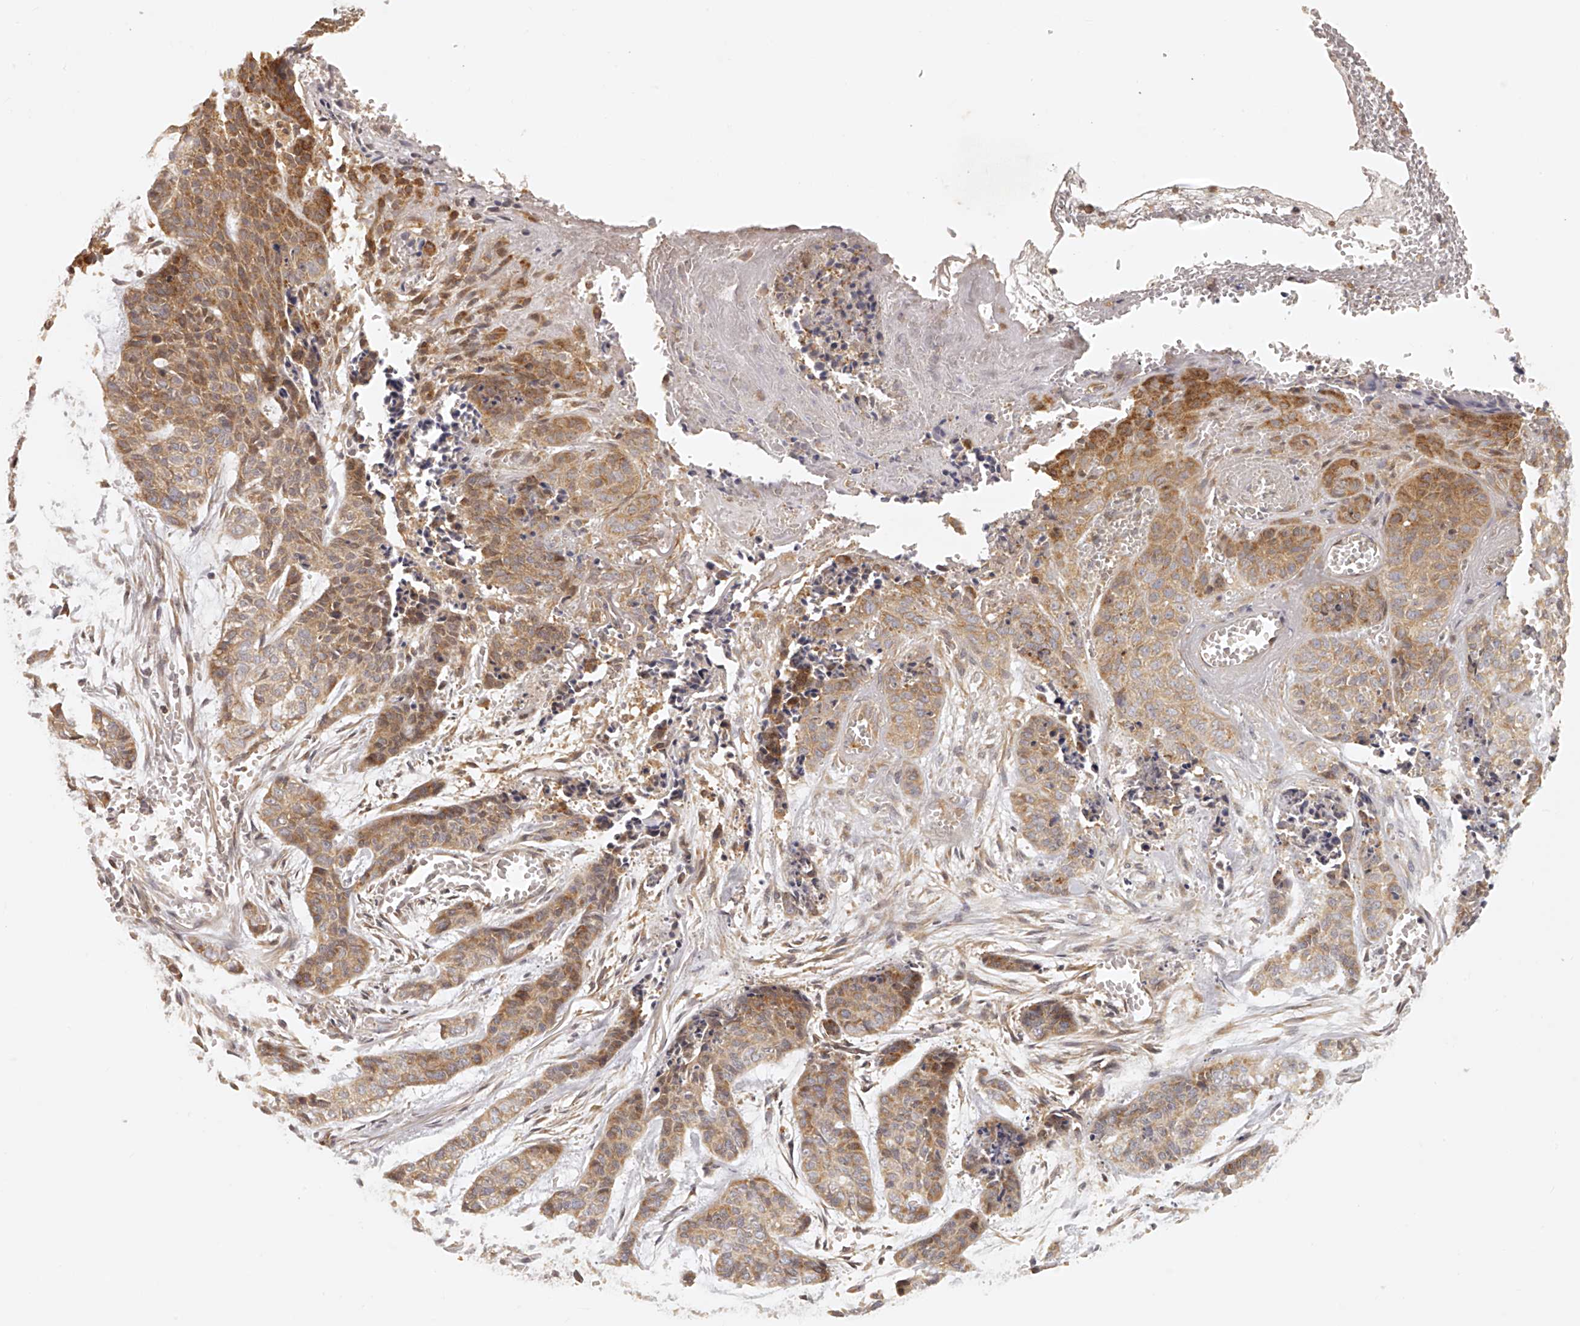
{"staining": {"intensity": "moderate", "quantity": ">75%", "location": "cytoplasmic/membranous"}, "tissue": "skin cancer", "cell_type": "Tumor cells", "image_type": "cancer", "snomed": [{"axis": "morphology", "description": "Basal cell carcinoma"}, {"axis": "topography", "description": "Skin"}], "caption": "This is a micrograph of IHC staining of skin cancer, which shows moderate positivity in the cytoplasmic/membranous of tumor cells.", "gene": "EIF3I", "patient": {"sex": "female", "age": 64}}